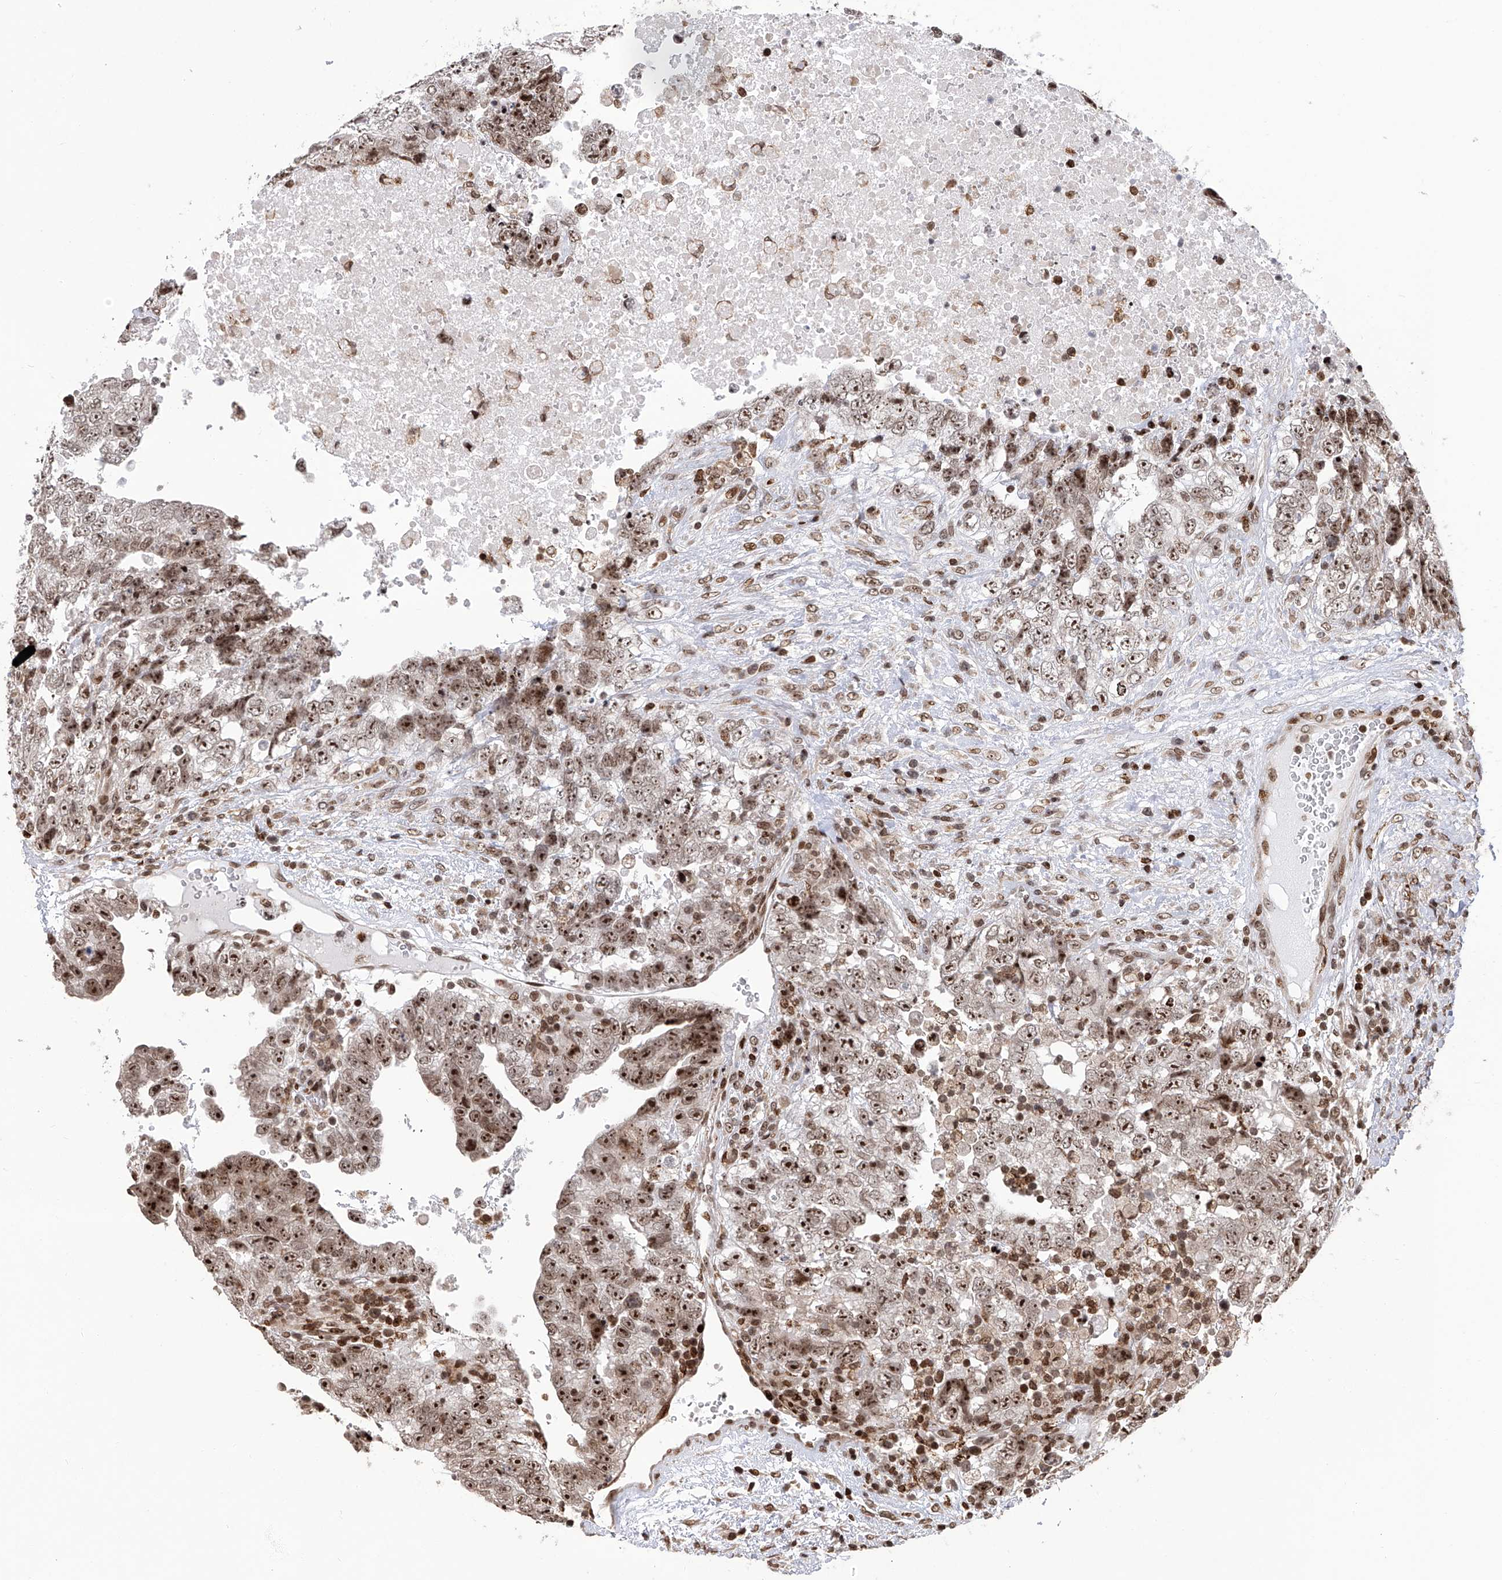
{"staining": {"intensity": "strong", "quantity": ">75%", "location": "nuclear"}, "tissue": "testis cancer", "cell_type": "Tumor cells", "image_type": "cancer", "snomed": [{"axis": "morphology", "description": "Carcinoma, Embryonal, NOS"}, {"axis": "topography", "description": "Testis"}], "caption": "This micrograph reveals testis embryonal carcinoma stained with IHC to label a protein in brown. The nuclear of tumor cells show strong positivity for the protein. Nuclei are counter-stained blue.", "gene": "PAK1IP1", "patient": {"sex": "male", "age": 37}}